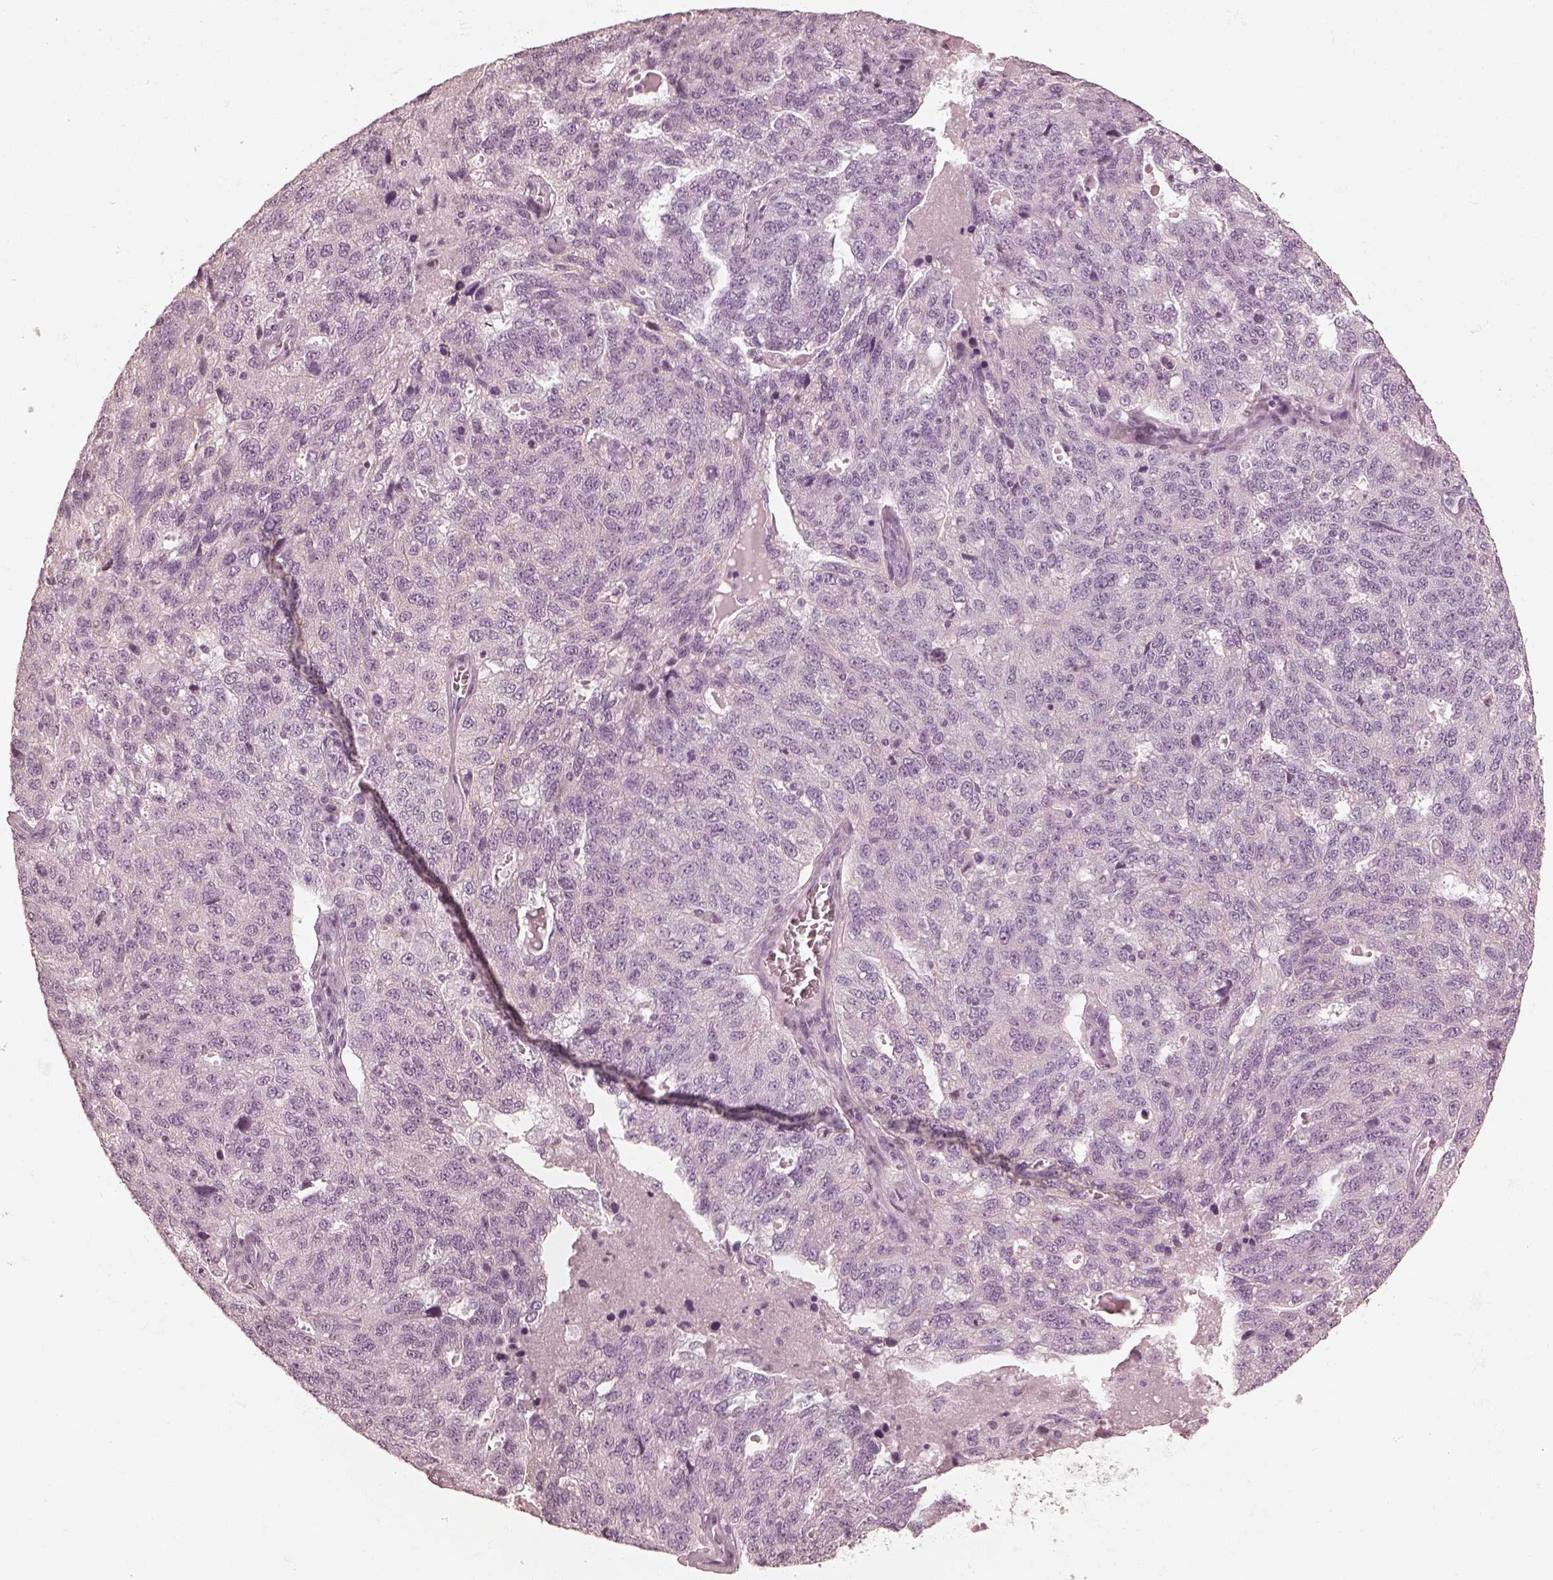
{"staining": {"intensity": "negative", "quantity": "none", "location": "none"}, "tissue": "ovarian cancer", "cell_type": "Tumor cells", "image_type": "cancer", "snomed": [{"axis": "morphology", "description": "Cystadenocarcinoma, serous, NOS"}, {"axis": "topography", "description": "Ovary"}], "caption": "IHC photomicrograph of ovarian cancer (serous cystadenocarcinoma) stained for a protein (brown), which exhibits no staining in tumor cells. The staining is performed using DAB (3,3'-diaminobenzidine) brown chromogen with nuclei counter-stained in using hematoxylin.", "gene": "CALR3", "patient": {"sex": "female", "age": 71}}